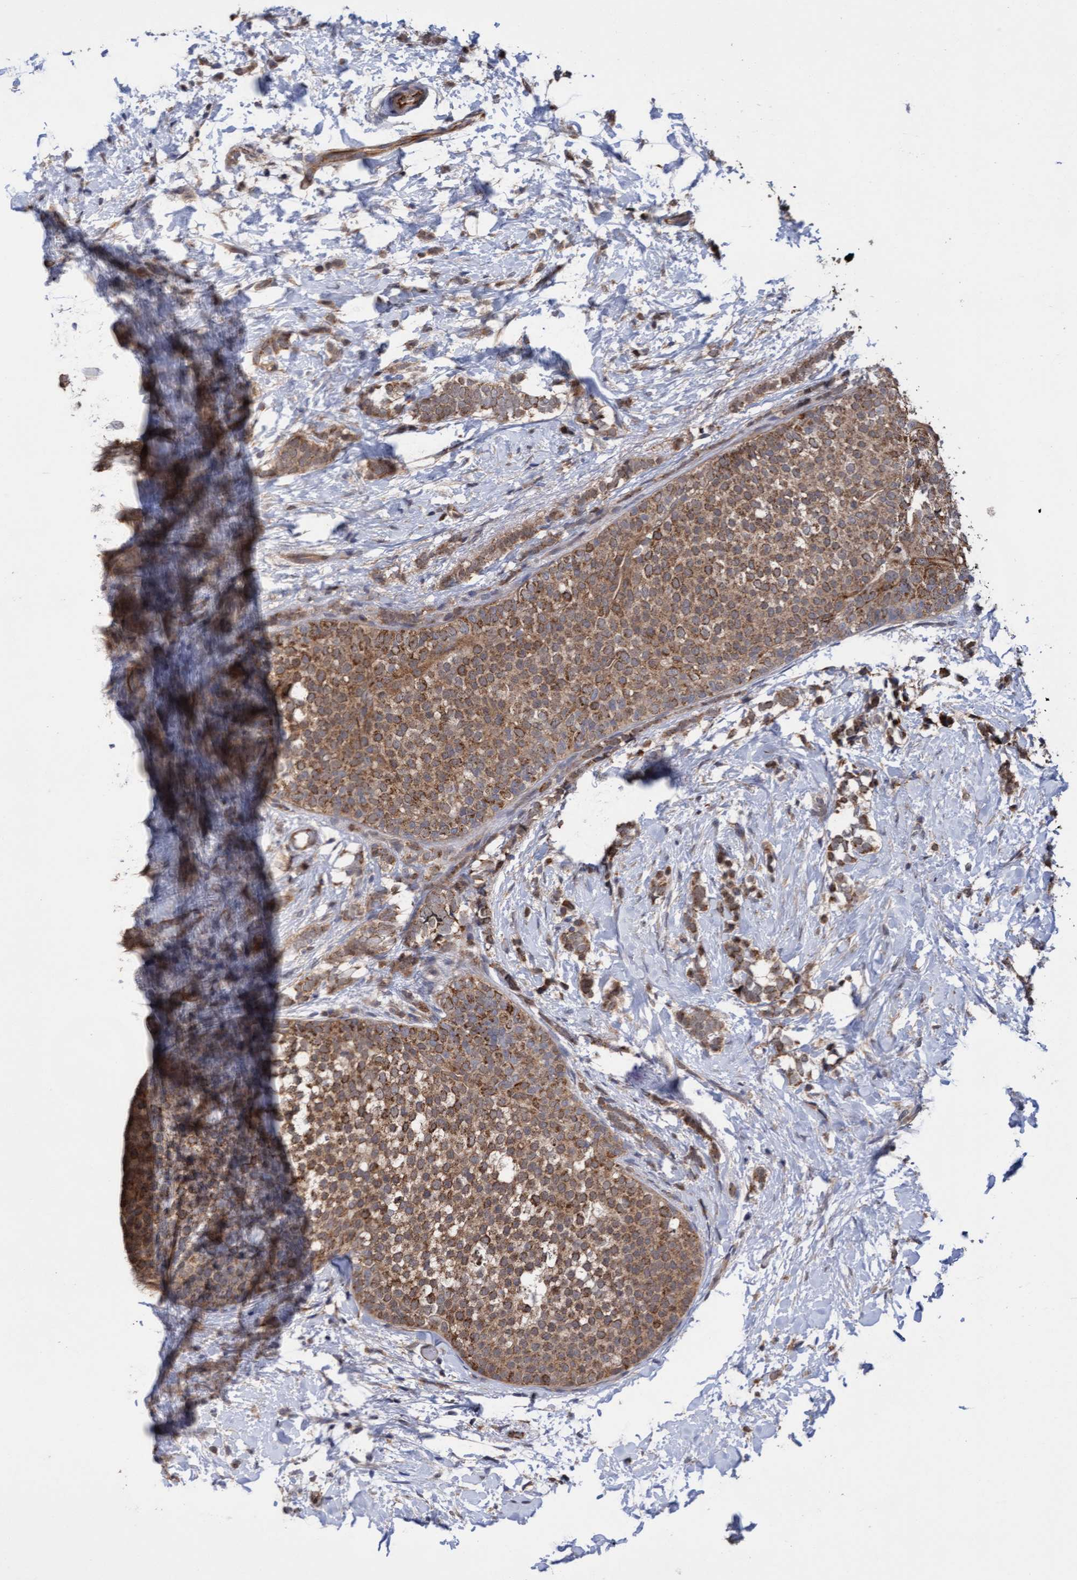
{"staining": {"intensity": "moderate", "quantity": ">75%", "location": "cytoplasmic/membranous"}, "tissue": "breast cancer", "cell_type": "Tumor cells", "image_type": "cancer", "snomed": [{"axis": "morphology", "description": "Lobular carcinoma"}, {"axis": "topography", "description": "Breast"}], "caption": "Immunohistochemical staining of human breast lobular carcinoma displays medium levels of moderate cytoplasmic/membranous positivity in approximately >75% of tumor cells.", "gene": "ITFG1", "patient": {"sex": "female", "age": 50}}